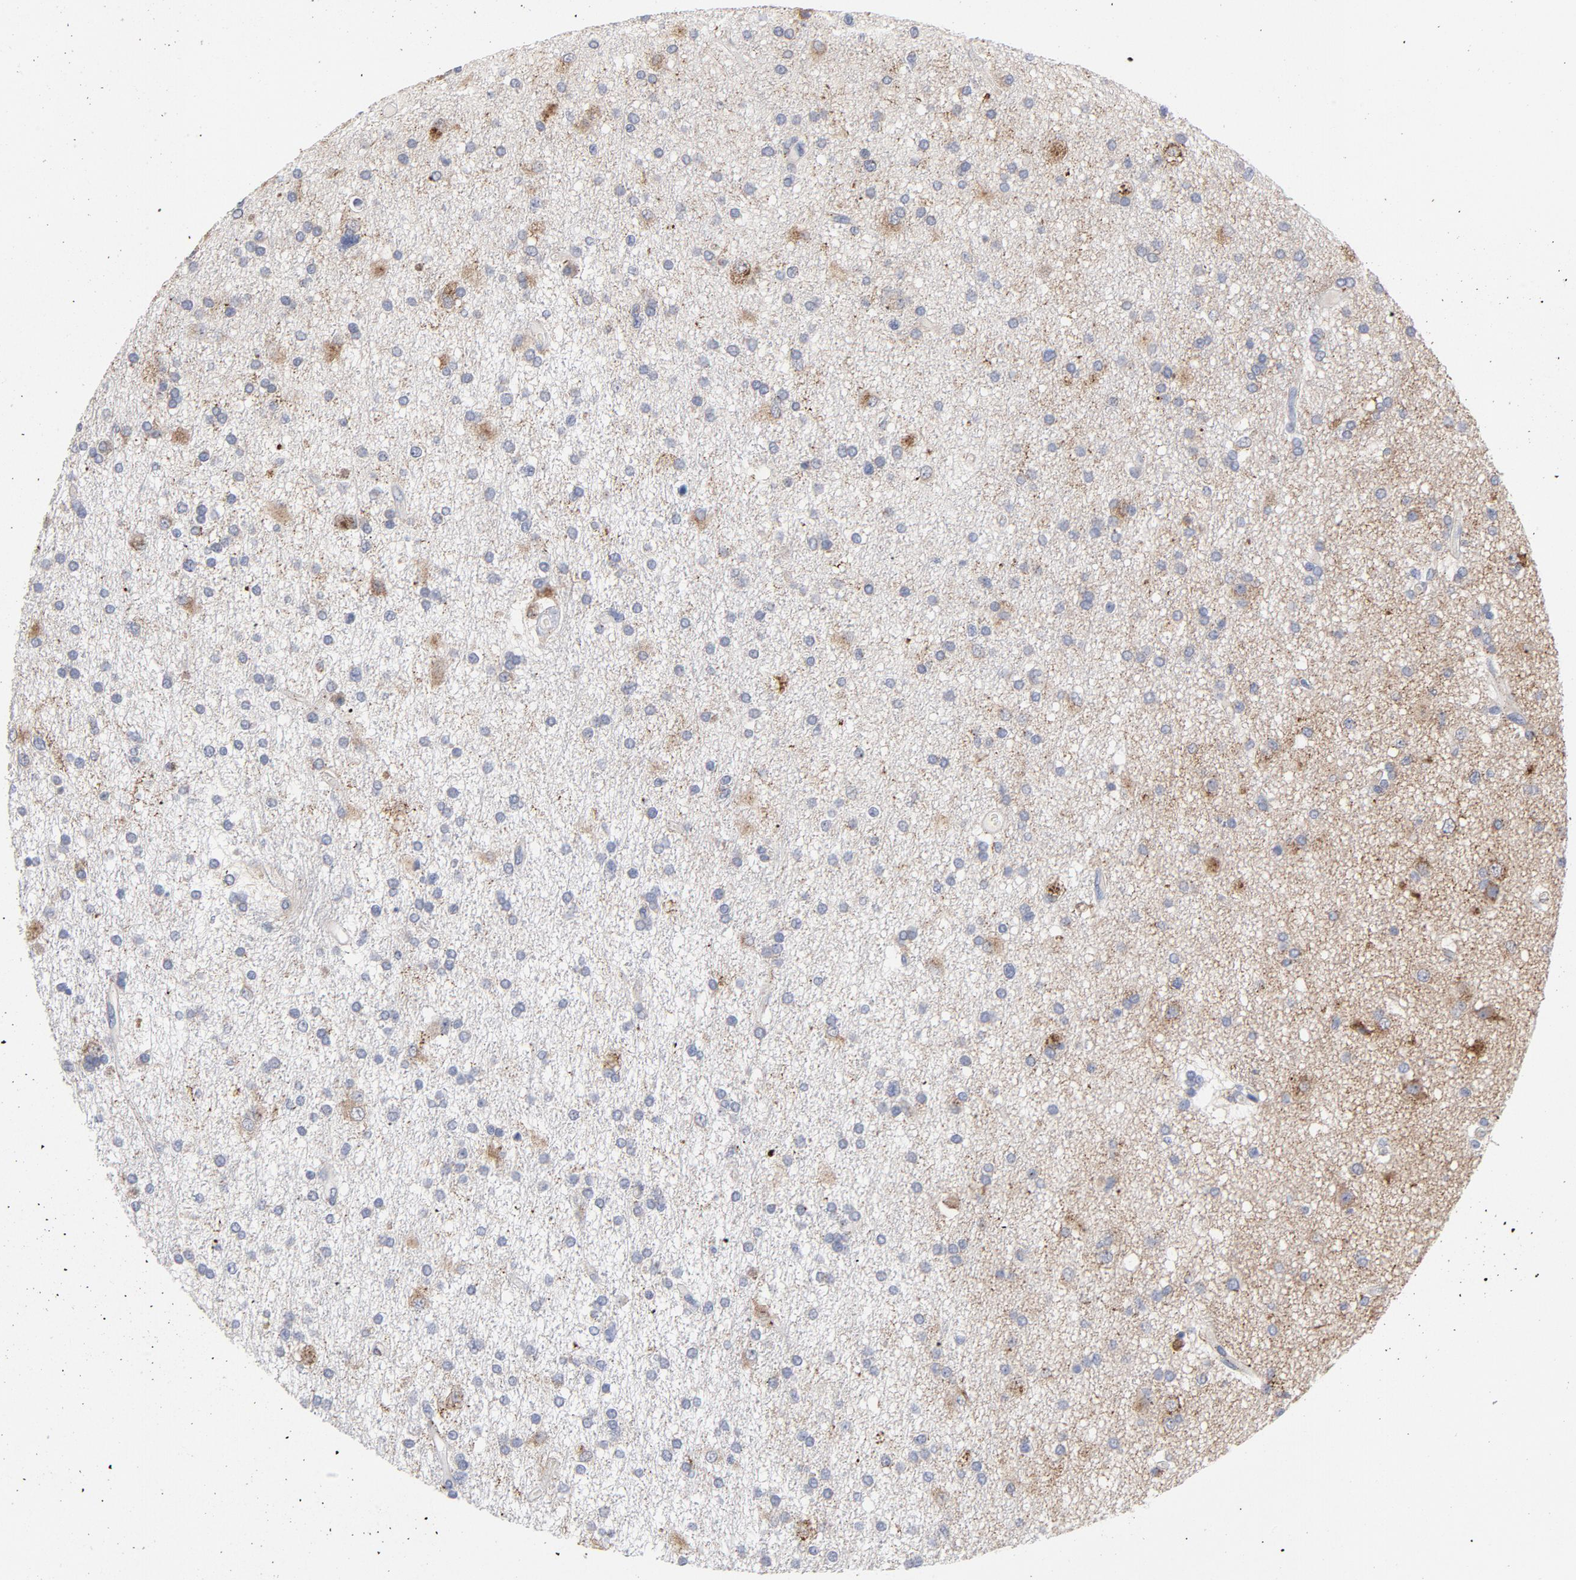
{"staining": {"intensity": "negative", "quantity": "none", "location": "none"}, "tissue": "glioma", "cell_type": "Tumor cells", "image_type": "cancer", "snomed": [{"axis": "morphology", "description": "Glioma, malignant, High grade"}, {"axis": "topography", "description": "Brain"}], "caption": "Histopathology image shows no protein expression in tumor cells of high-grade glioma (malignant) tissue.", "gene": "CPE", "patient": {"sex": "male", "age": 33}}